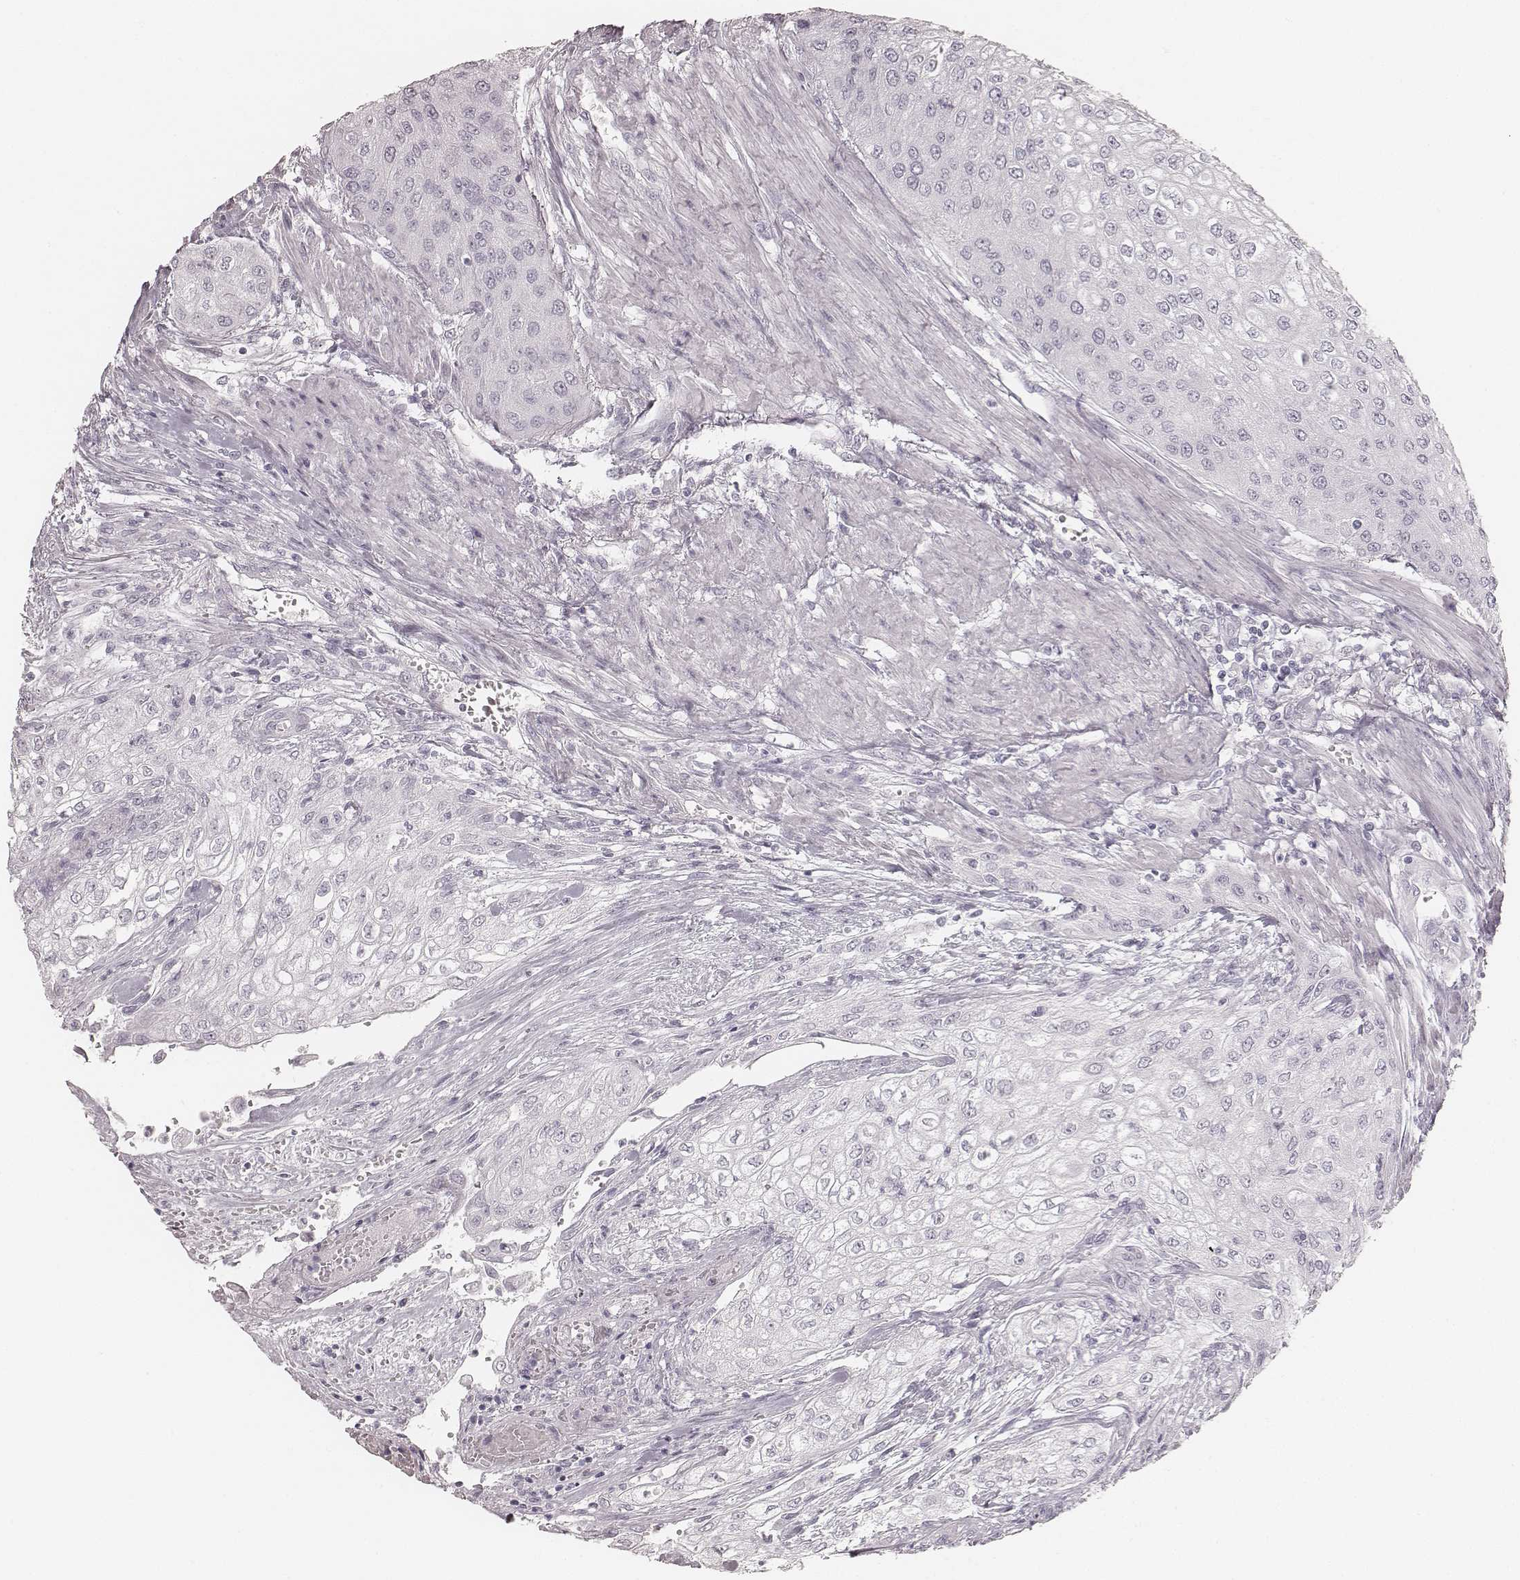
{"staining": {"intensity": "negative", "quantity": "none", "location": "none"}, "tissue": "urothelial cancer", "cell_type": "Tumor cells", "image_type": "cancer", "snomed": [{"axis": "morphology", "description": "Urothelial carcinoma, High grade"}, {"axis": "topography", "description": "Urinary bladder"}], "caption": "IHC photomicrograph of neoplastic tissue: urothelial cancer stained with DAB demonstrates no significant protein expression in tumor cells.", "gene": "KRT34", "patient": {"sex": "male", "age": 62}}